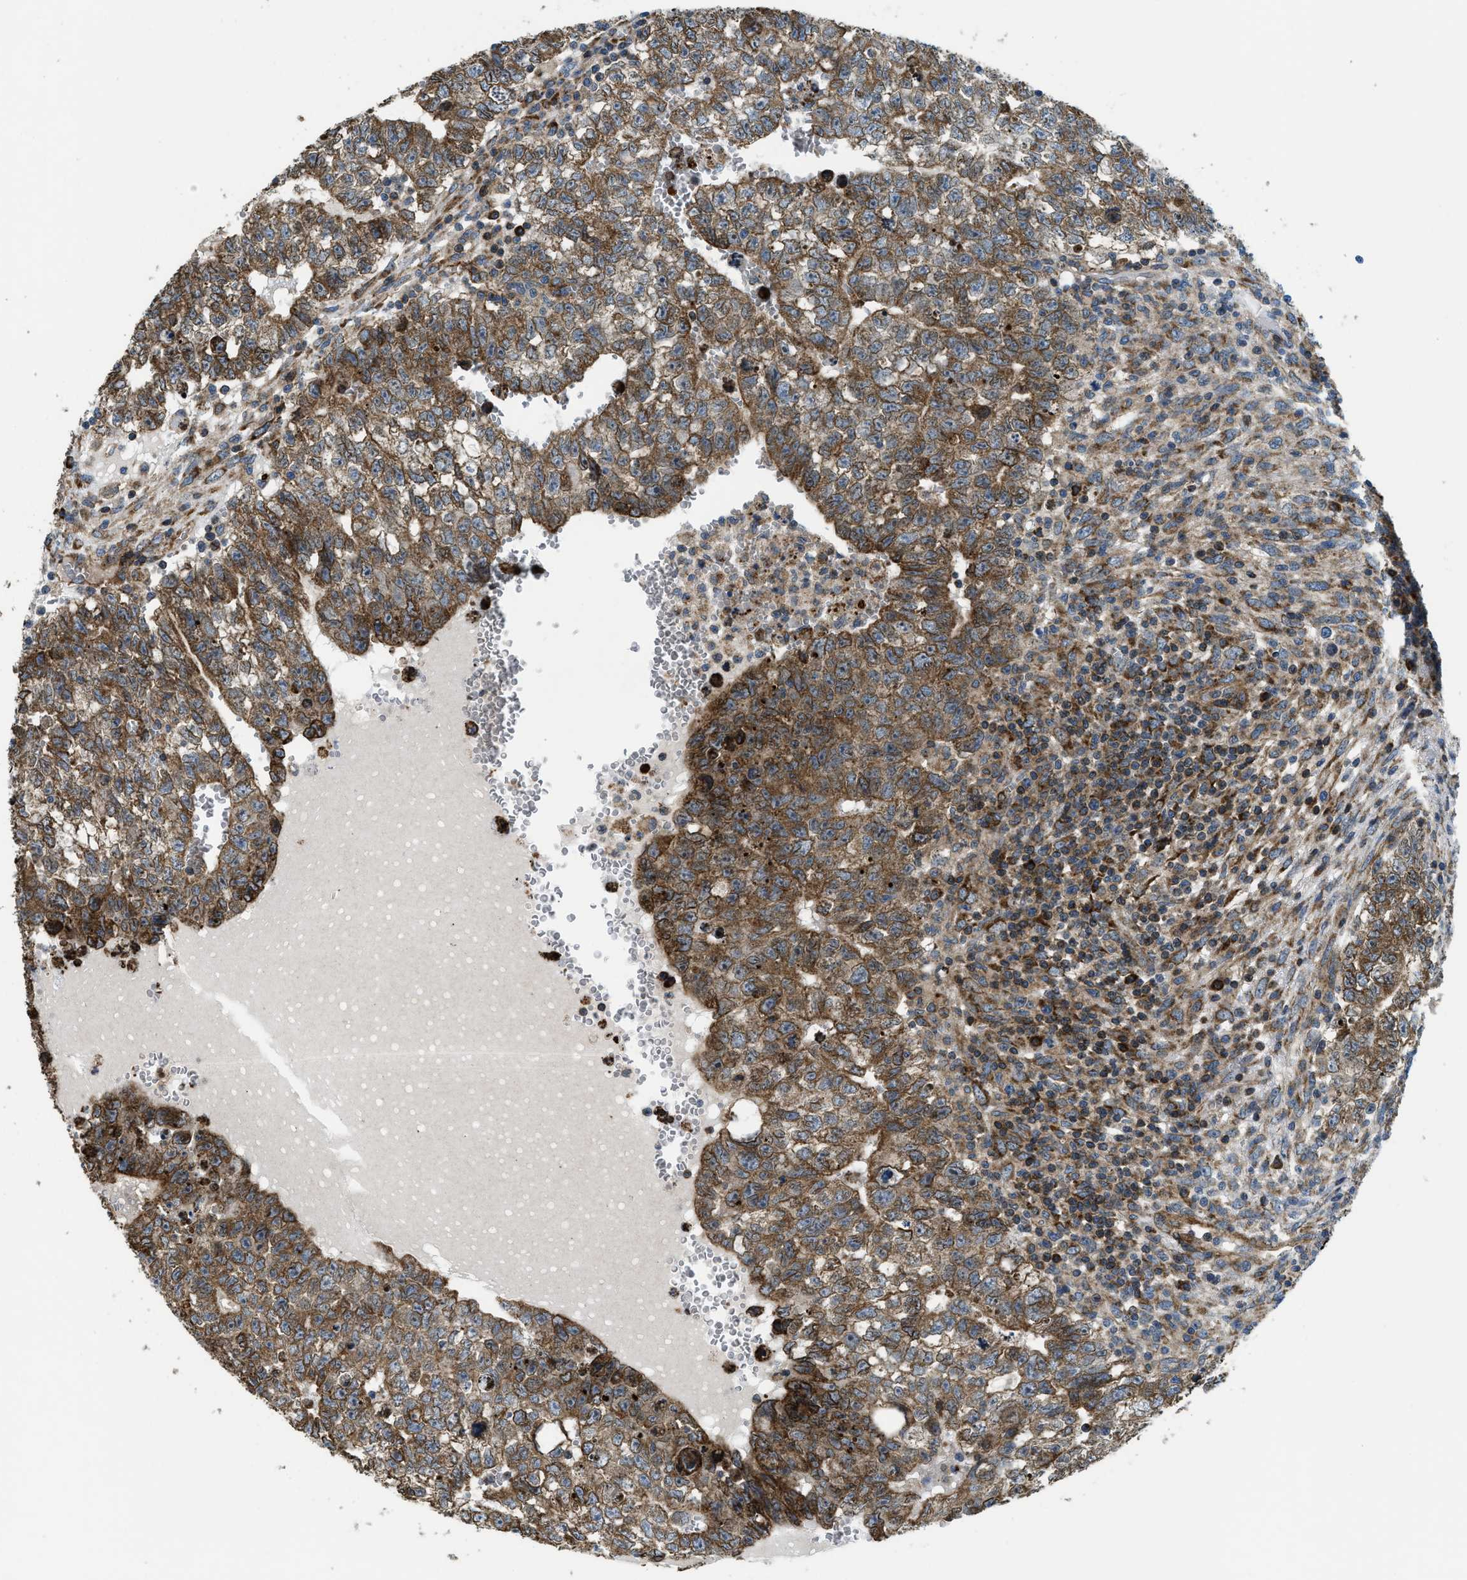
{"staining": {"intensity": "moderate", "quantity": ">75%", "location": "cytoplasmic/membranous"}, "tissue": "testis cancer", "cell_type": "Tumor cells", "image_type": "cancer", "snomed": [{"axis": "morphology", "description": "Seminoma, NOS"}, {"axis": "morphology", "description": "Carcinoma, Embryonal, NOS"}, {"axis": "topography", "description": "Testis"}], "caption": "IHC (DAB) staining of human embryonal carcinoma (testis) shows moderate cytoplasmic/membranous protein expression in about >75% of tumor cells.", "gene": "CSPG4", "patient": {"sex": "male", "age": 38}}